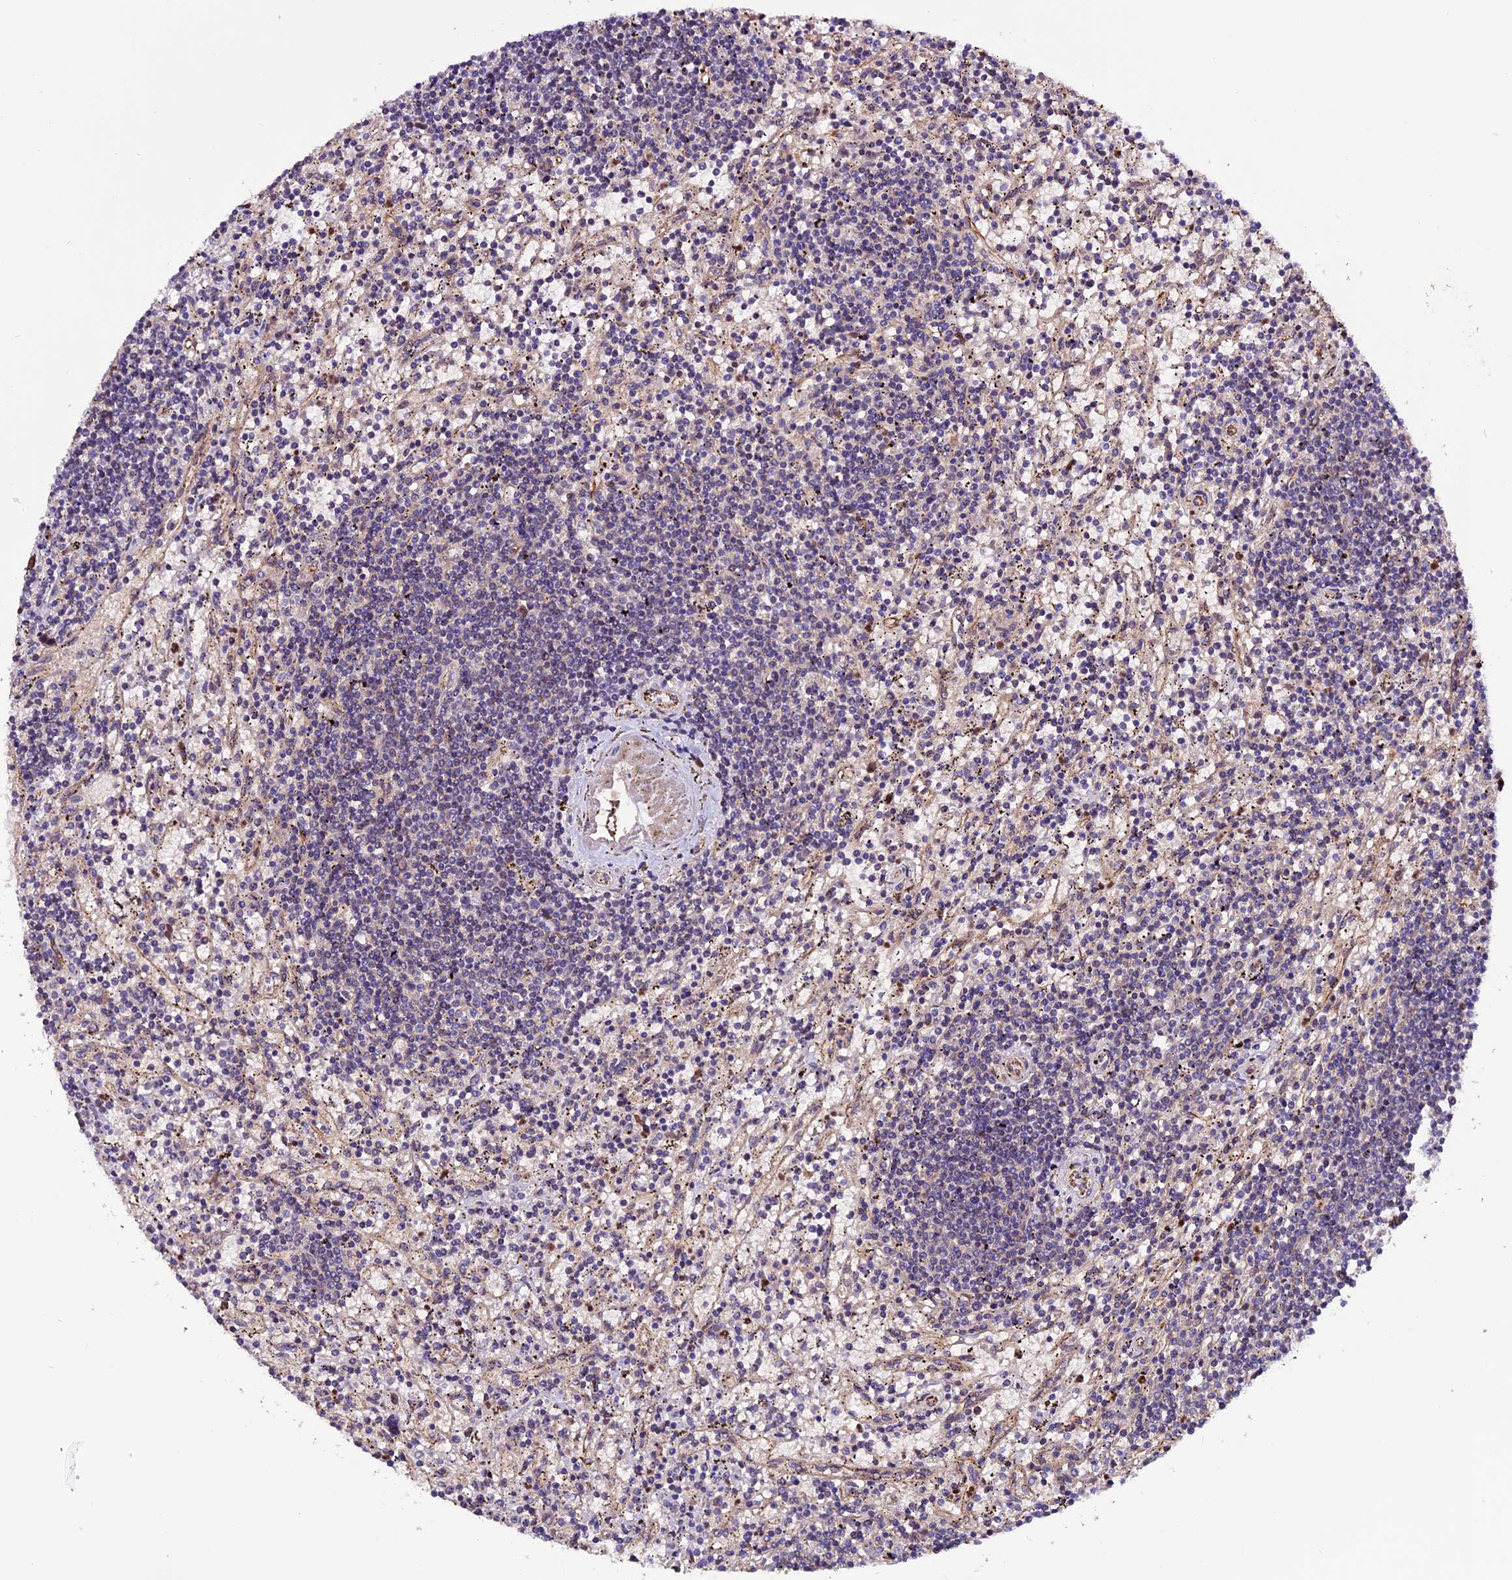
{"staining": {"intensity": "negative", "quantity": "none", "location": "none"}, "tissue": "lymphoma", "cell_type": "Tumor cells", "image_type": "cancer", "snomed": [{"axis": "morphology", "description": "Malignant lymphoma, non-Hodgkin's type, Low grade"}, {"axis": "topography", "description": "Spleen"}], "caption": "A high-resolution histopathology image shows immunohistochemistry (IHC) staining of lymphoma, which reveals no significant staining in tumor cells.", "gene": "RINL", "patient": {"sex": "male", "age": 76}}